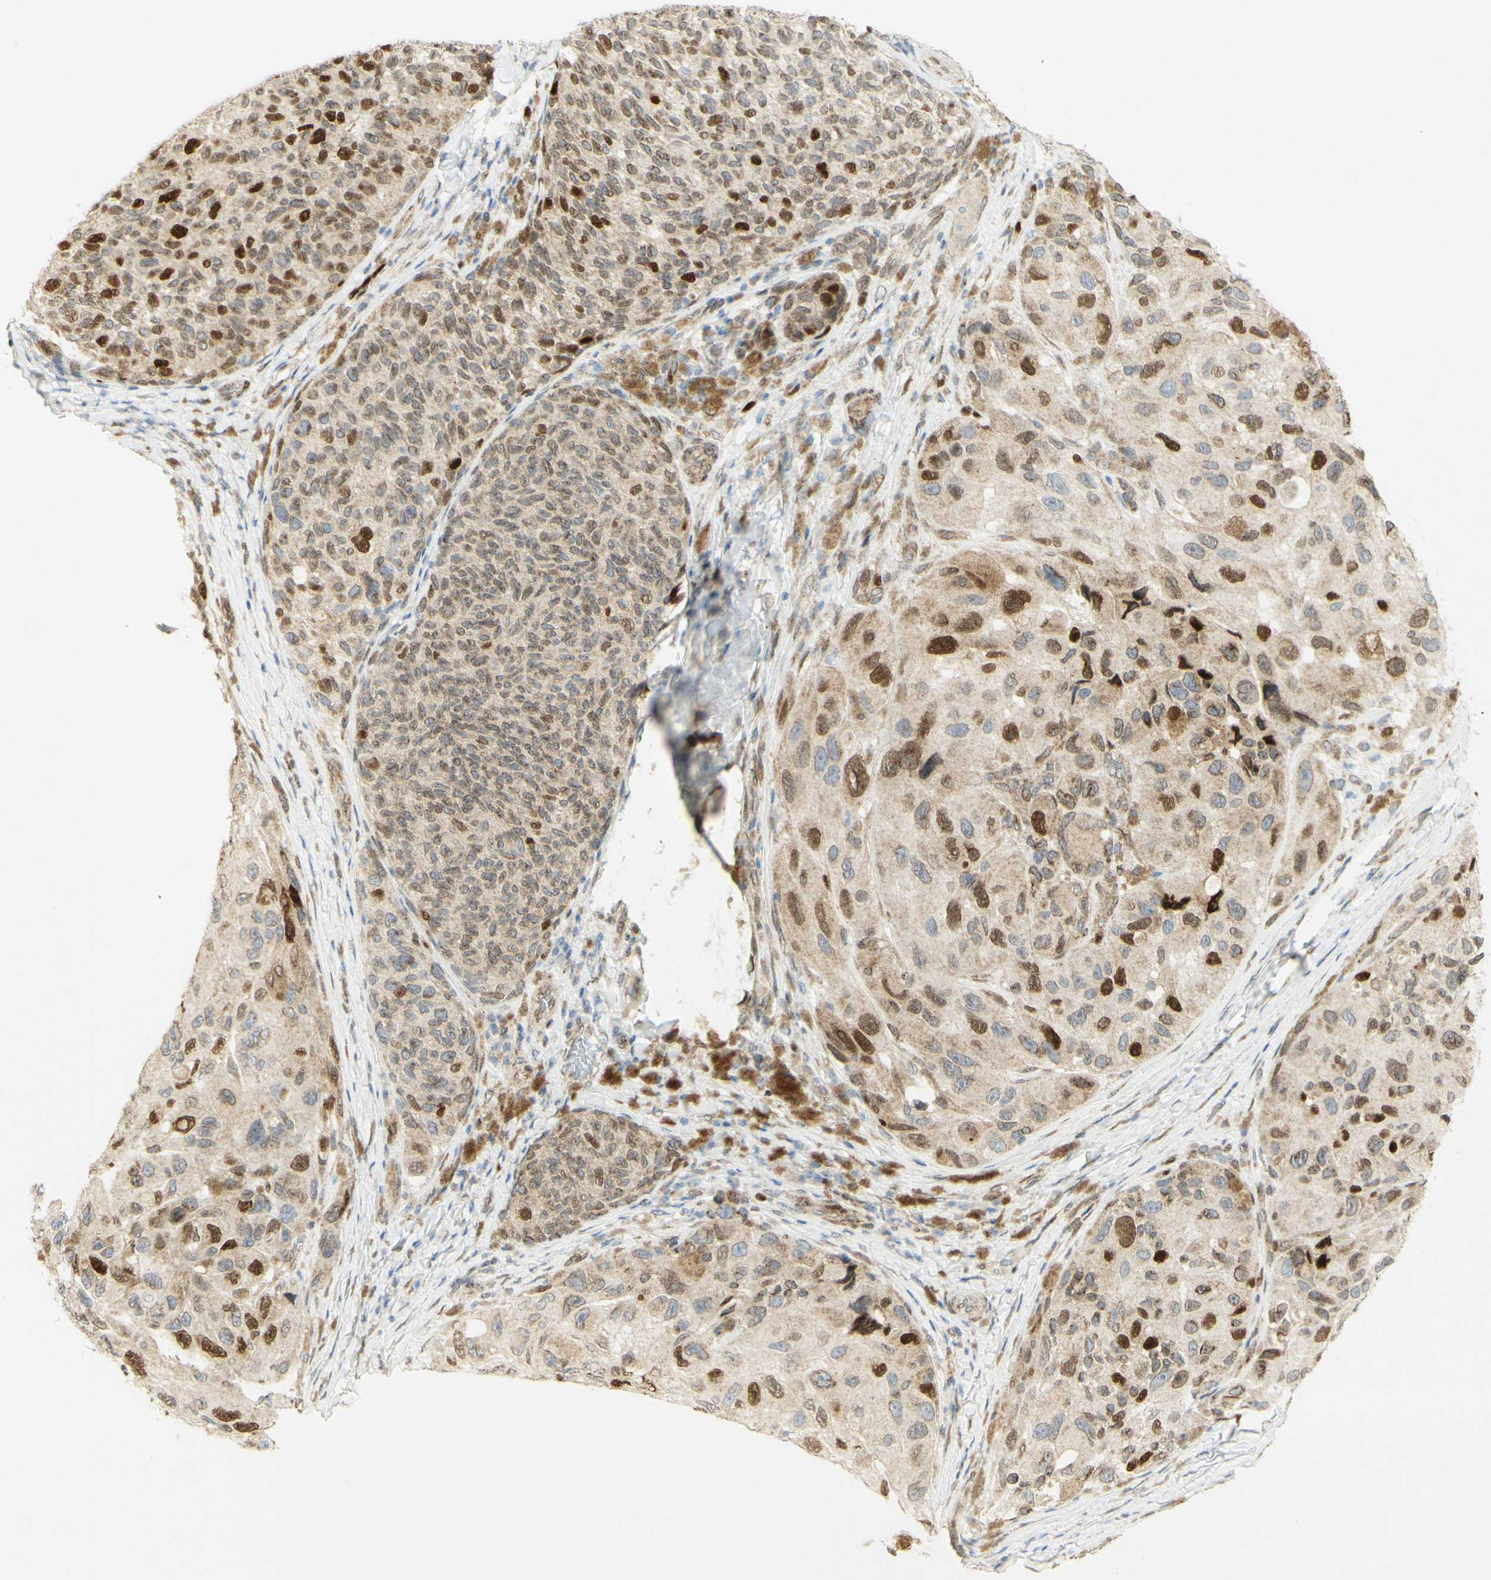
{"staining": {"intensity": "strong", "quantity": "25%-75%", "location": "nuclear"}, "tissue": "melanoma", "cell_type": "Tumor cells", "image_type": "cancer", "snomed": [{"axis": "morphology", "description": "Malignant melanoma, NOS"}, {"axis": "topography", "description": "Skin"}], "caption": "Immunohistochemistry (IHC) image of neoplastic tissue: malignant melanoma stained using IHC reveals high levels of strong protein expression localized specifically in the nuclear of tumor cells, appearing as a nuclear brown color.", "gene": "E2F1", "patient": {"sex": "female", "age": 73}}